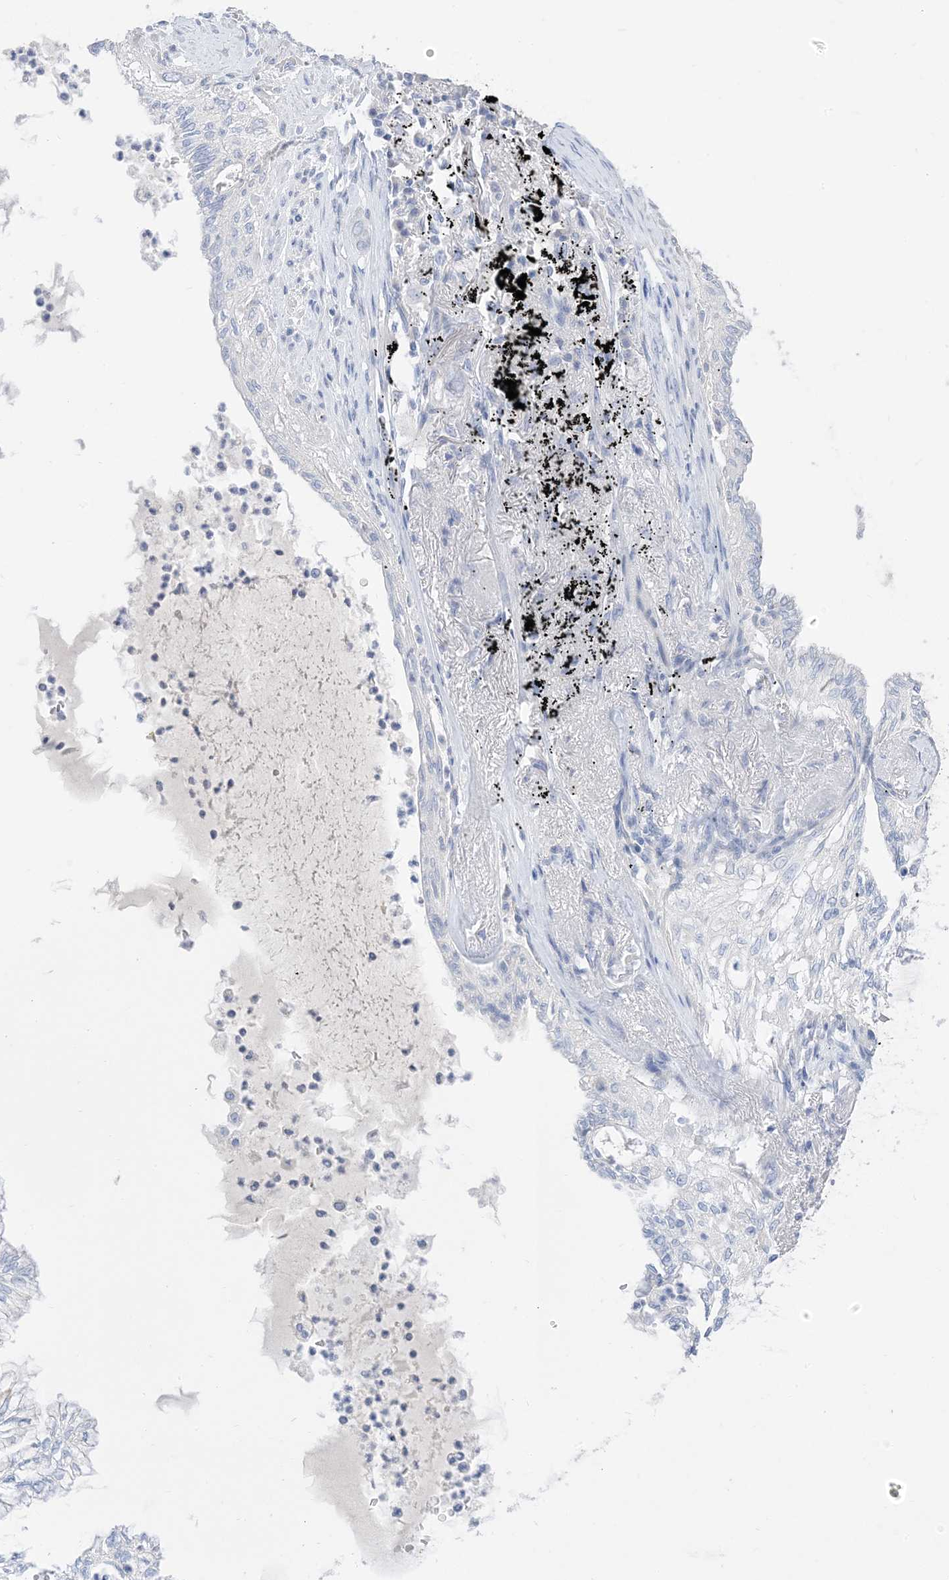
{"staining": {"intensity": "negative", "quantity": "none", "location": "none"}, "tissue": "lung cancer", "cell_type": "Tumor cells", "image_type": "cancer", "snomed": [{"axis": "morphology", "description": "Adenocarcinoma, NOS"}, {"axis": "topography", "description": "Lung"}], "caption": "There is no significant positivity in tumor cells of lung cancer (adenocarcinoma).", "gene": "MUC17", "patient": {"sex": "female", "age": 70}}